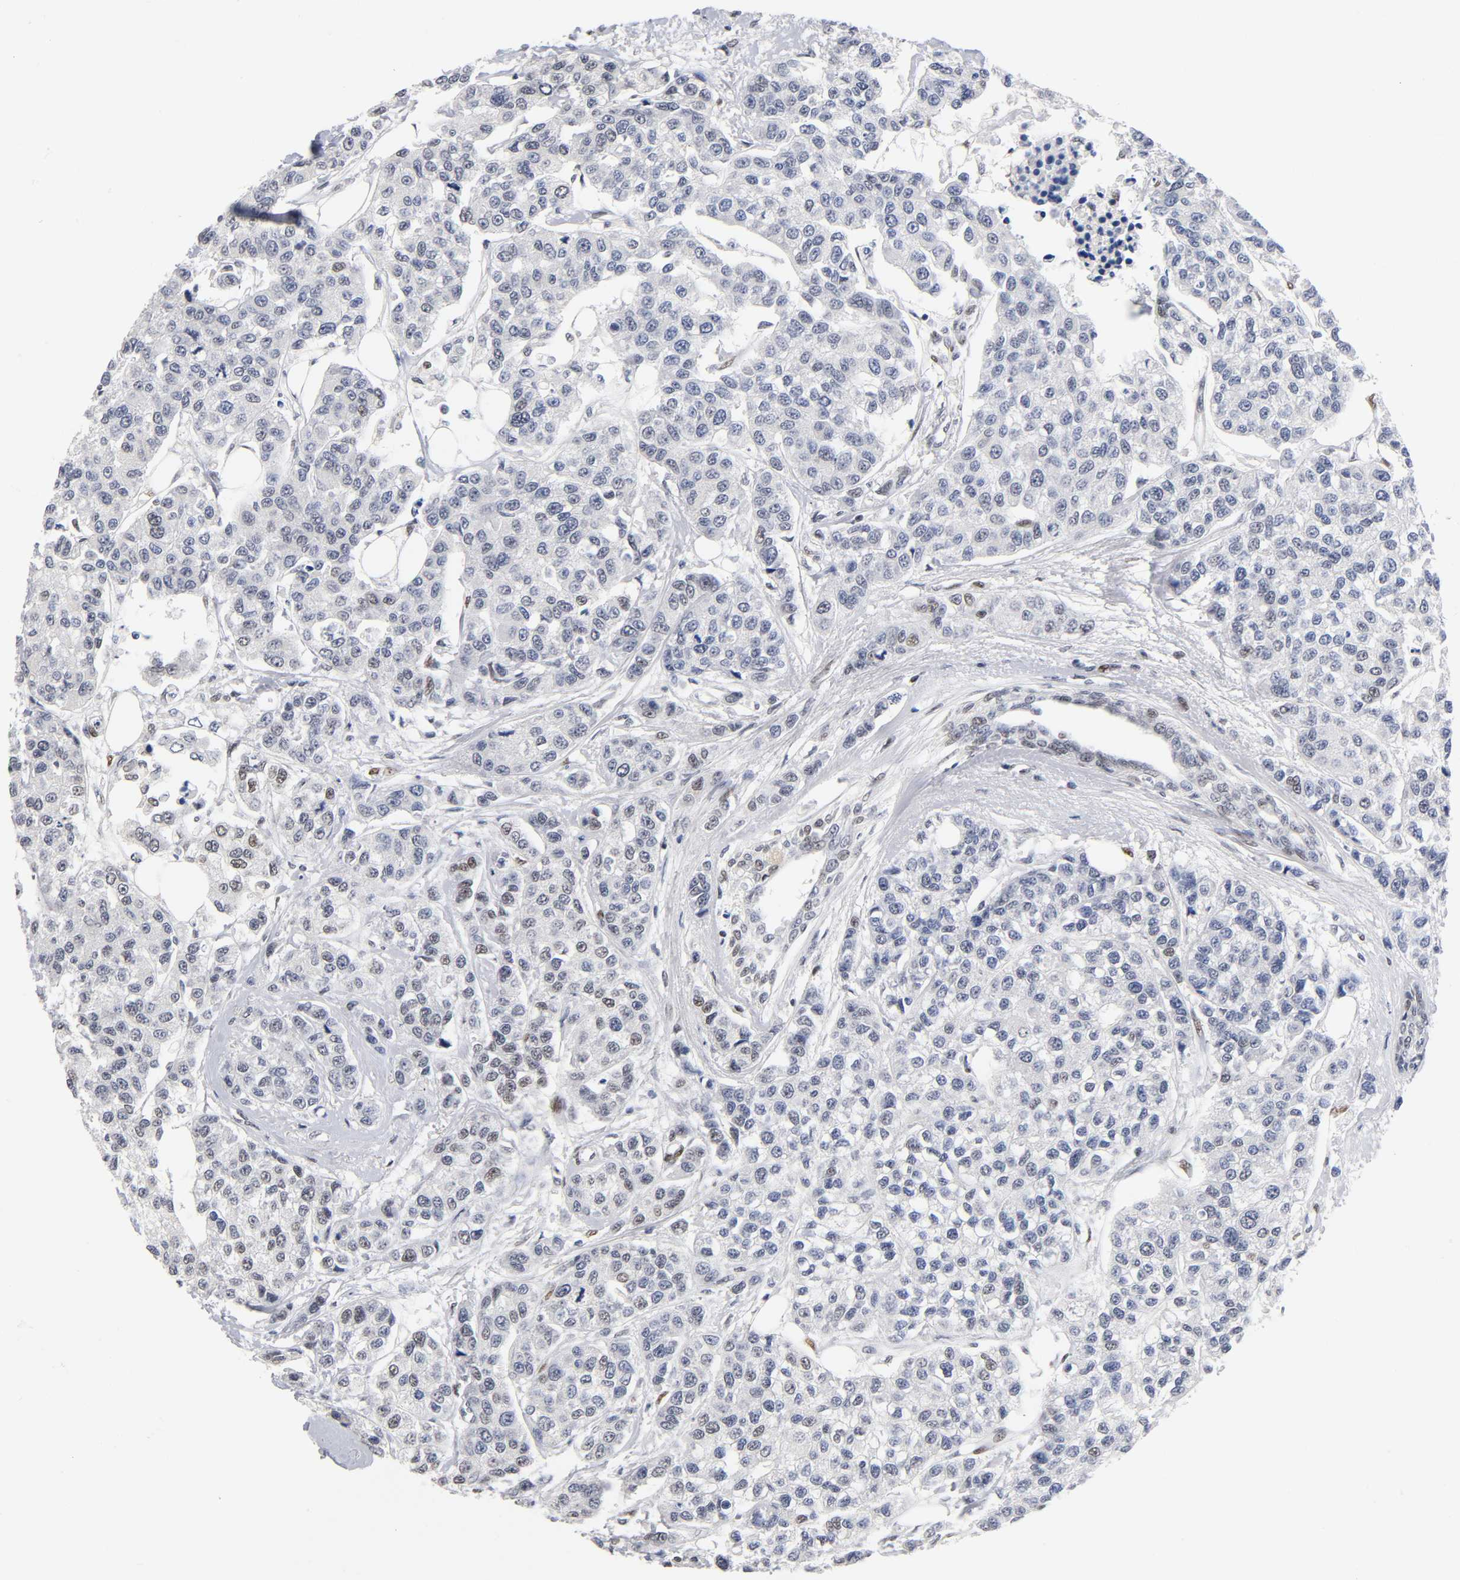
{"staining": {"intensity": "weak", "quantity": "25%-75%", "location": "nuclear"}, "tissue": "breast cancer", "cell_type": "Tumor cells", "image_type": "cancer", "snomed": [{"axis": "morphology", "description": "Duct carcinoma"}, {"axis": "topography", "description": "Breast"}], "caption": "Immunohistochemistry (DAB (3,3'-diaminobenzidine)) staining of human breast cancer (infiltrating ductal carcinoma) shows weak nuclear protein positivity in about 25%-75% of tumor cells.", "gene": "NR3C1", "patient": {"sex": "female", "age": 51}}